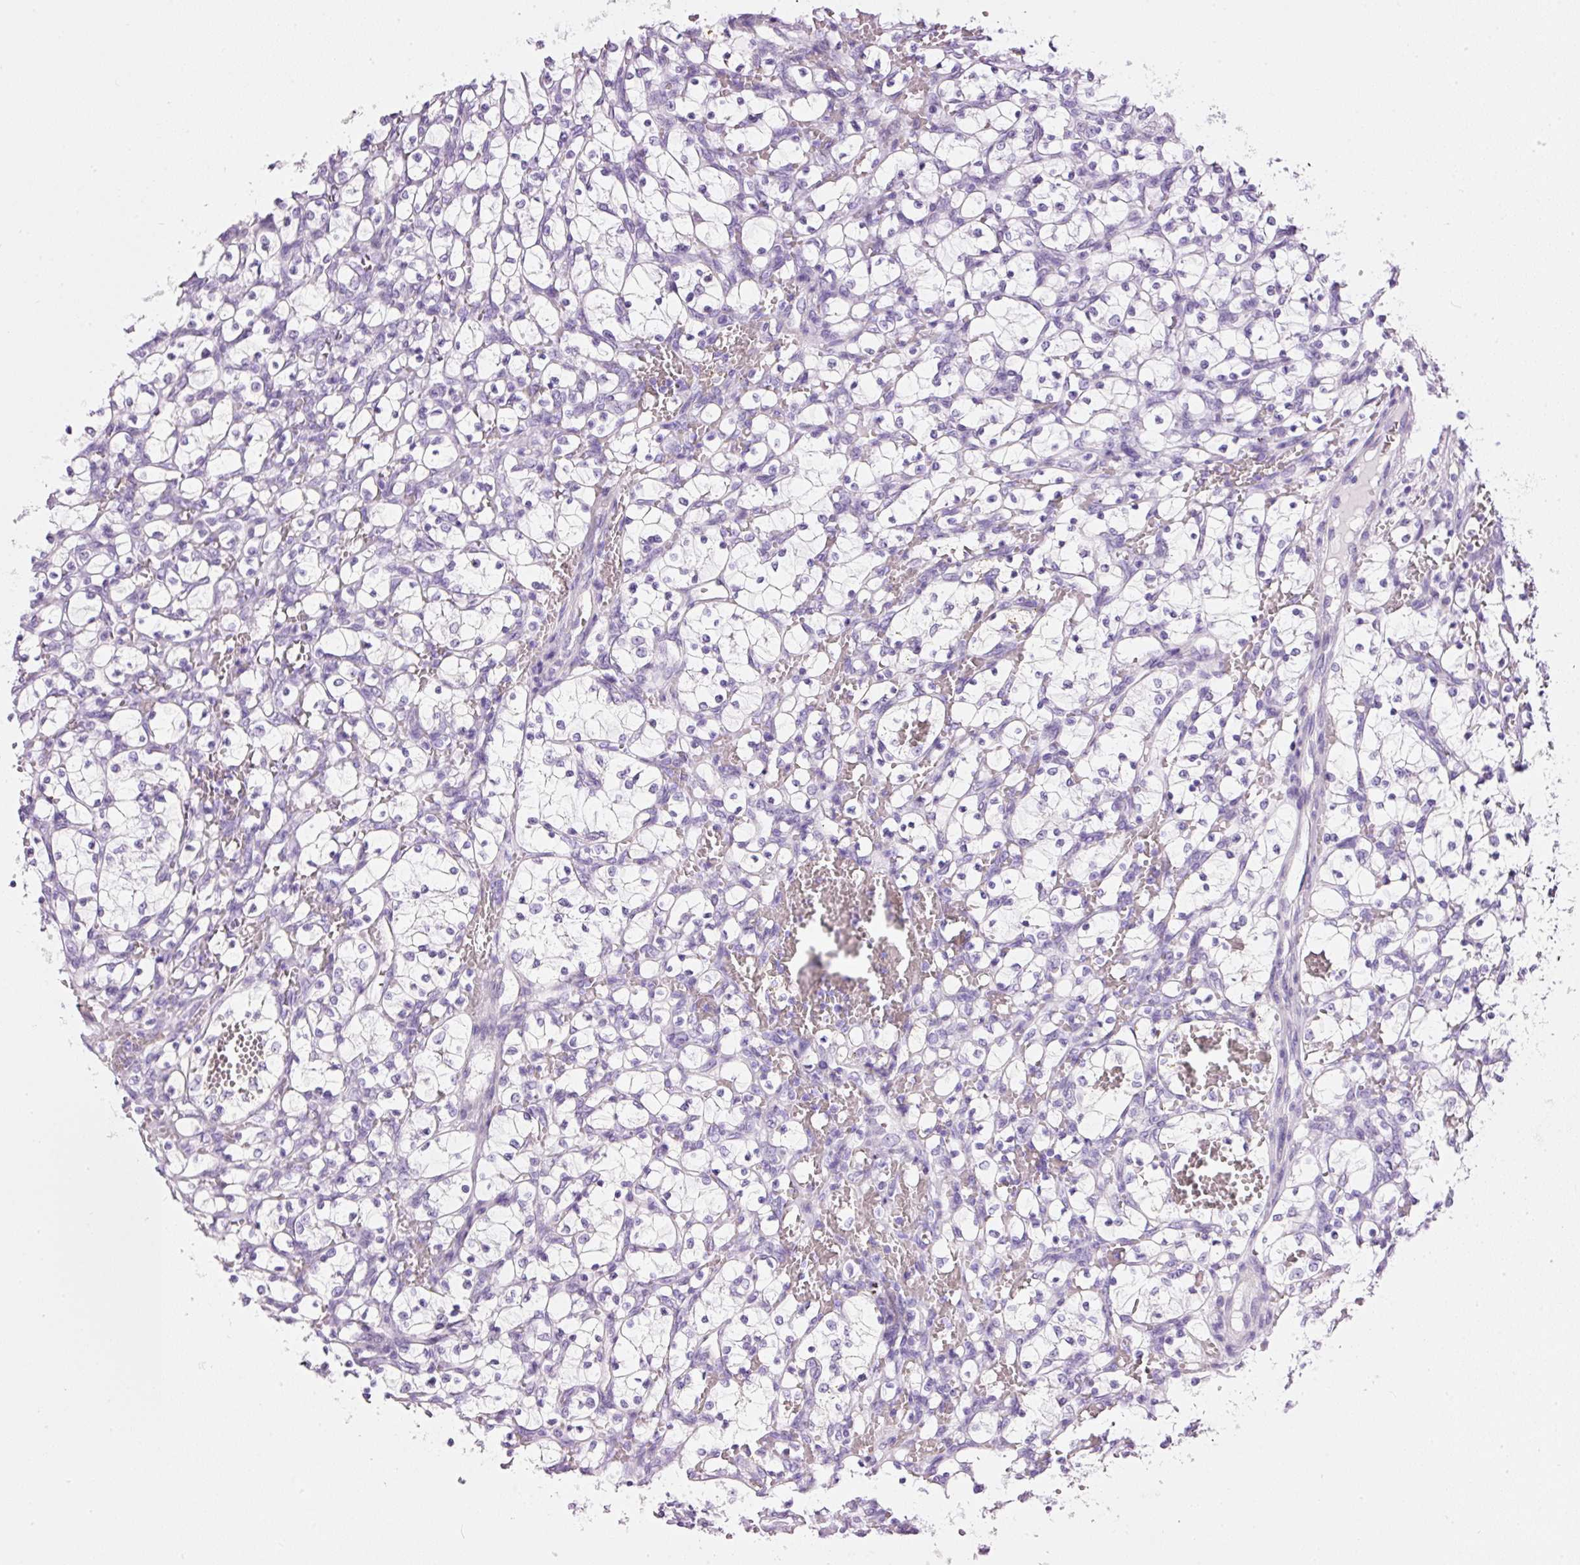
{"staining": {"intensity": "negative", "quantity": "none", "location": "none"}, "tissue": "renal cancer", "cell_type": "Tumor cells", "image_type": "cancer", "snomed": [{"axis": "morphology", "description": "Adenocarcinoma, NOS"}, {"axis": "topography", "description": "Kidney"}], "caption": "Human adenocarcinoma (renal) stained for a protein using immunohistochemistry shows no staining in tumor cells.", "gene": "BSND", "patient": {"sex": "female", "age": 69}}